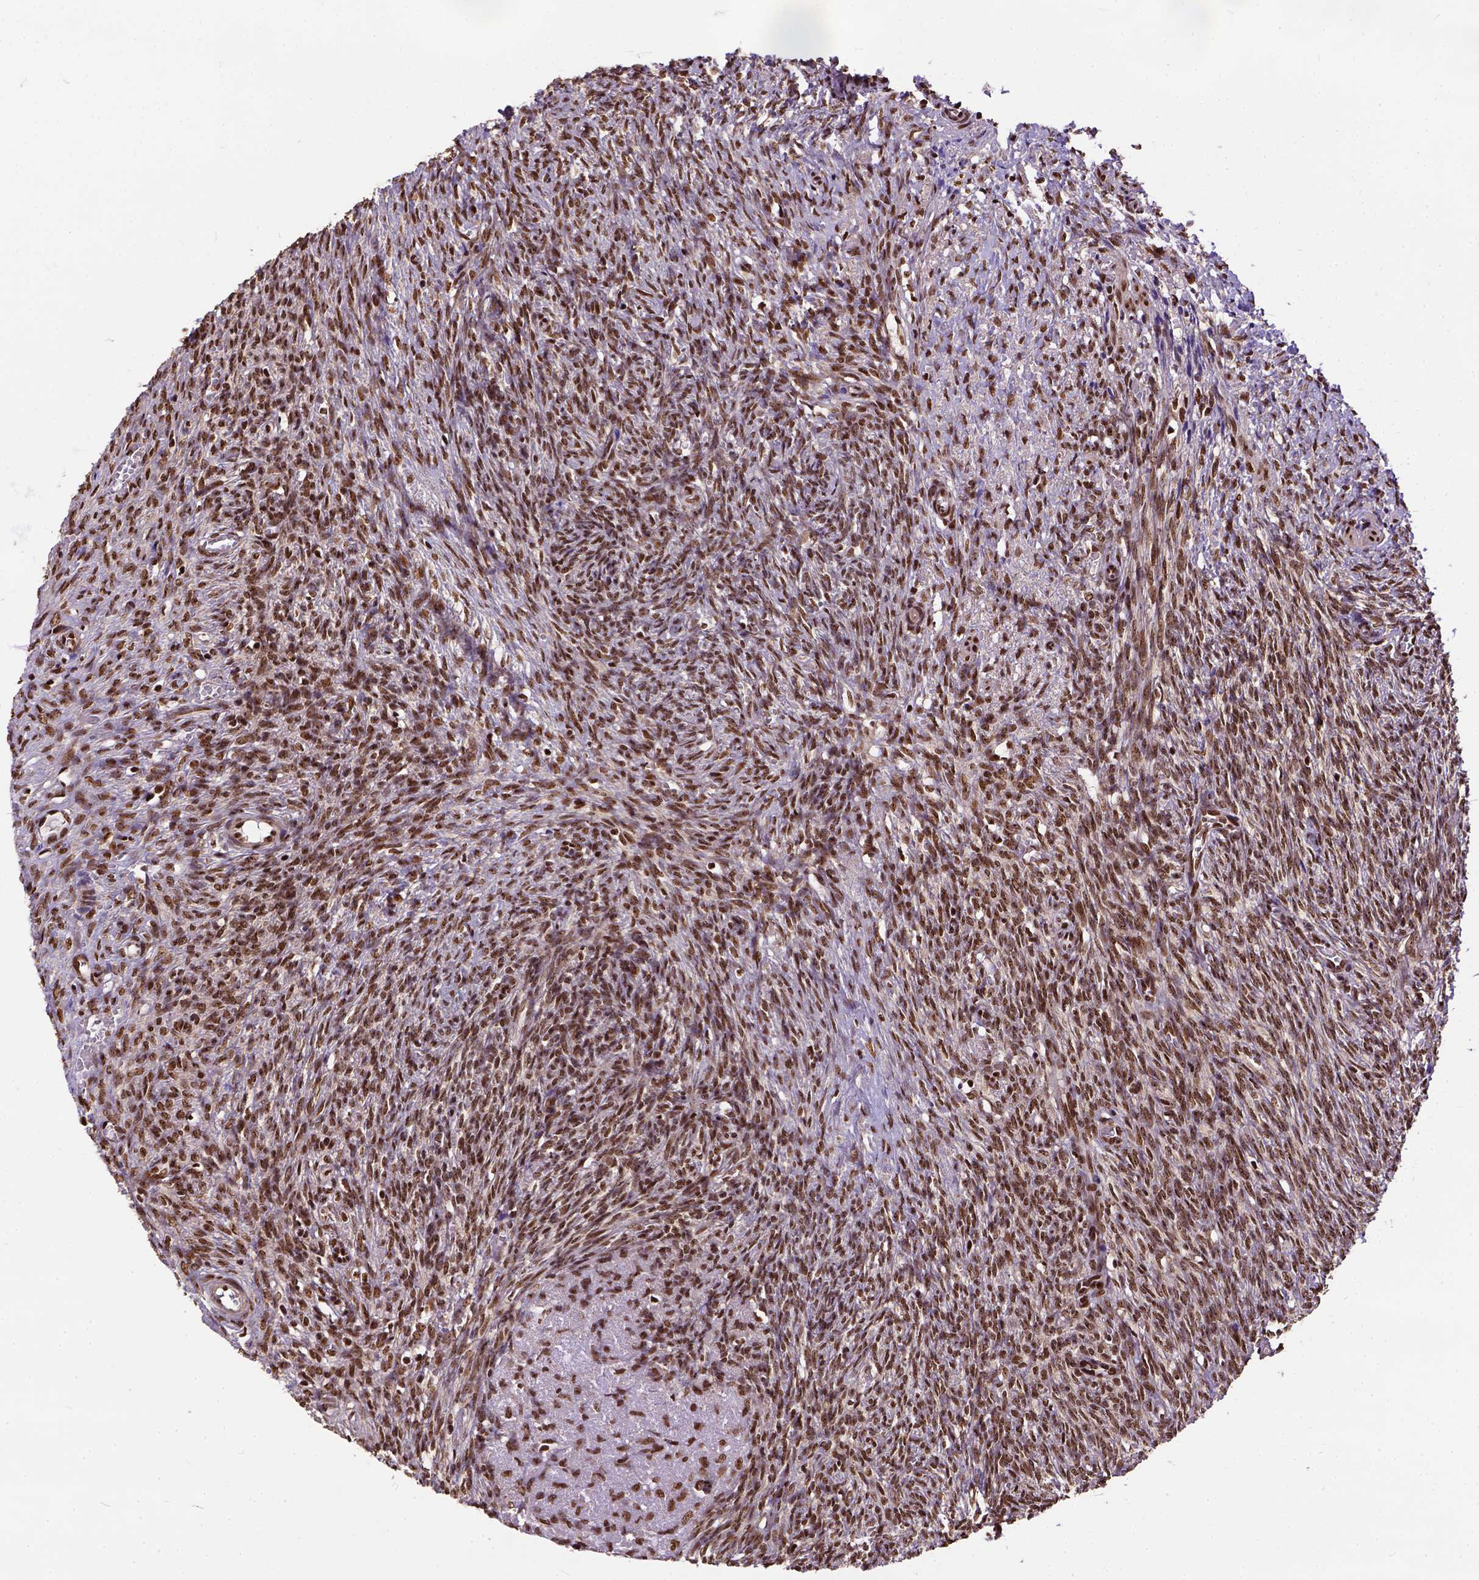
{"staining": {"intensity": "moderate", "quantity": ">75%", "location": "nuclear"}, "tissue": "ovary", "cell_type": "Follicle cells", "image_type": "normal", "snomed": [{"axis": "morphology", "description": "Normal tissue, NOS"}, {"axis": "topography", "description": "Ovary"}], "caption": "Protein staining reveals moderate nuclear positivity in about >75% of follicle cells in unremarkable ovary.", "gene": "NACC1", "patient": {"sex": "female", "age": 46}}